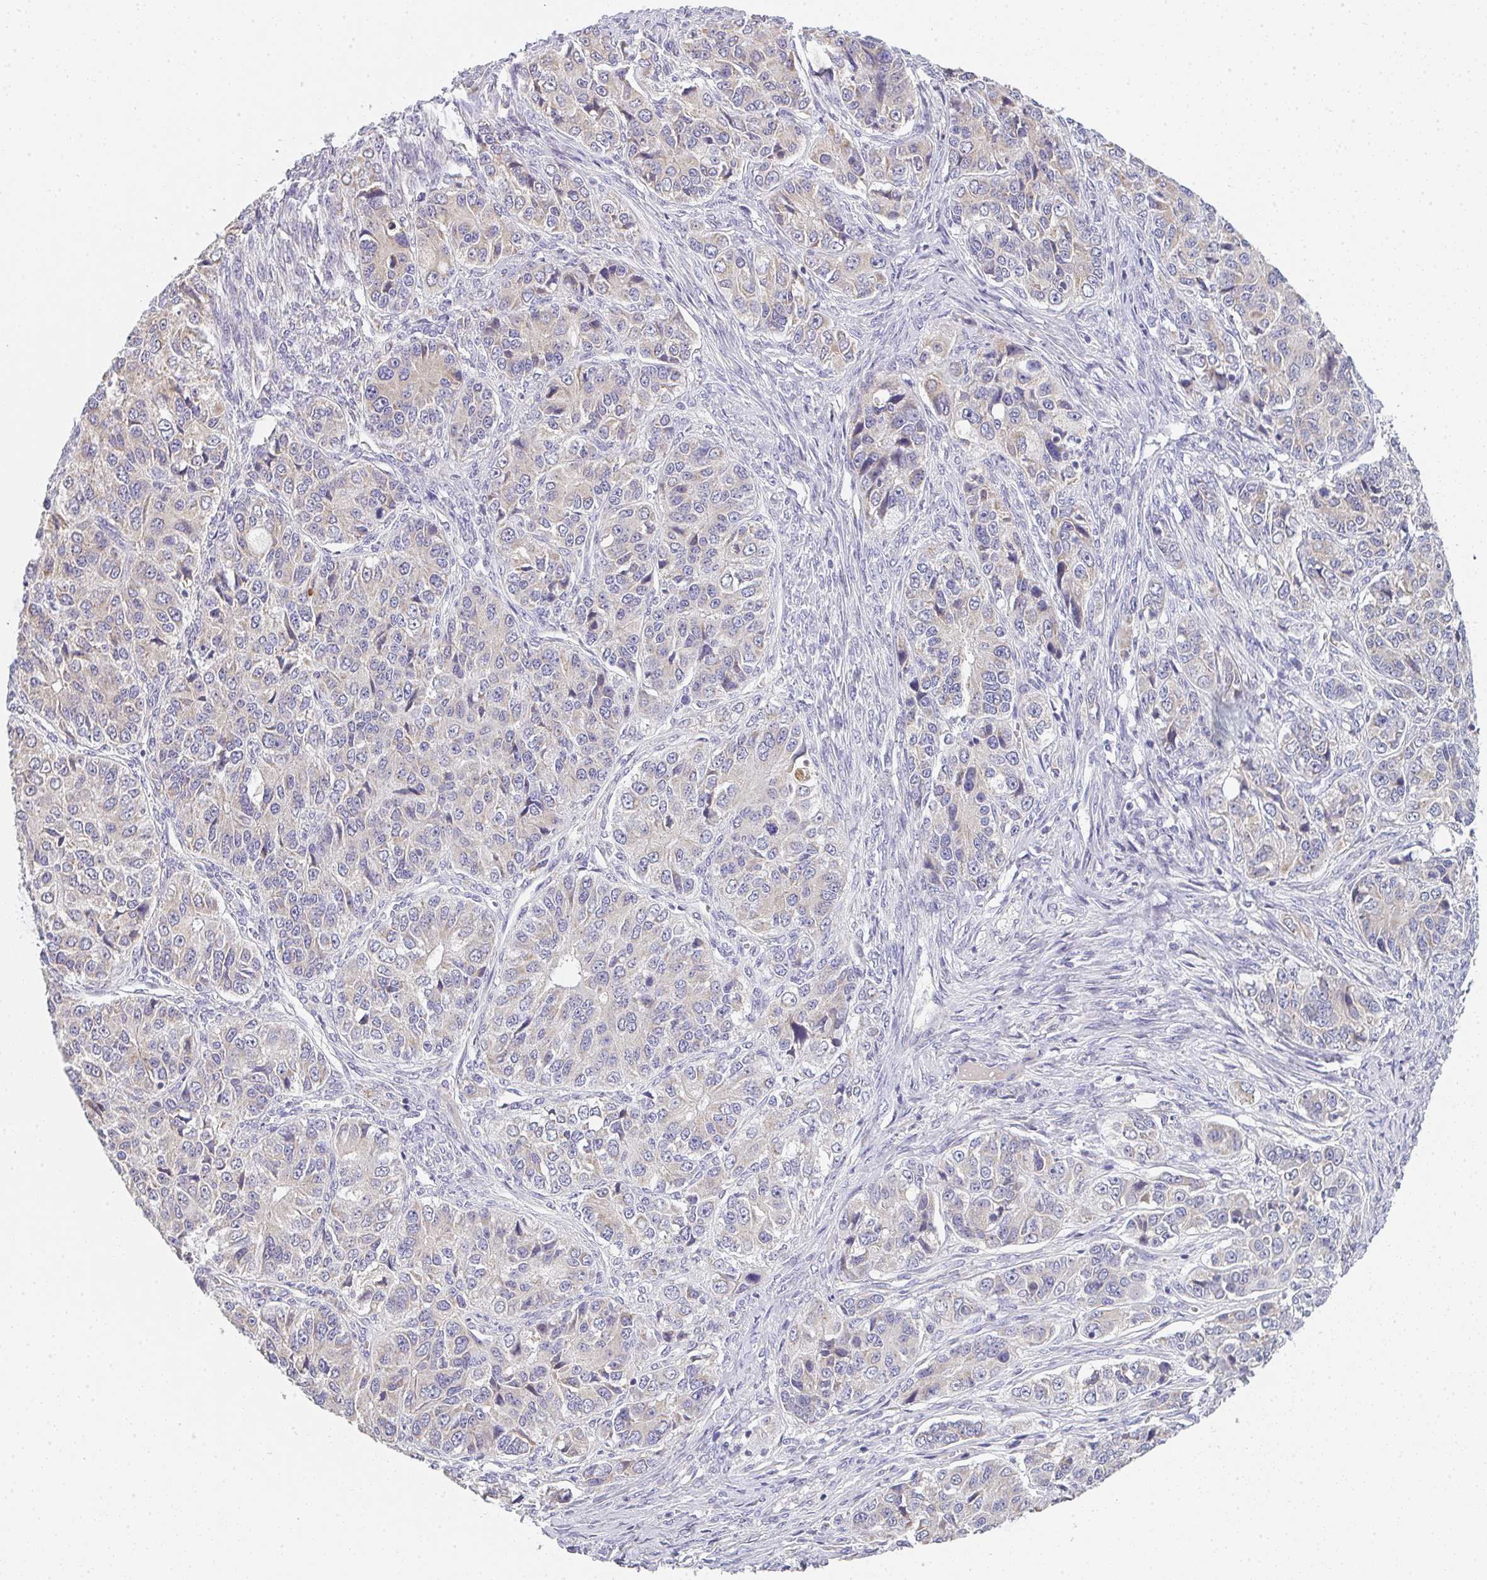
{"staining": {"intensity": "weak", "quantity": "25%-75%", "location": "cytoplasmic/membranous"}, "tissue": "ovarian cancer", "cell_type": "Tumor cells", "image_type": "cancer", "snomed": [{"axis": "morphology", "description": "Carcinoma, endometroid"}, {"axis": "topography", "description": "Ovary"}], "caption": "A high-resolution photomicrograph shows immunohistochemistry (IHC) staining of endometroid carcinoma (ovarian), which displays weak cytoplasmic/membranous positivity in about 25%-75% of tumor cells.", "gene": "CACNA1S", "patient": {"sex": "female", "age": 51}}